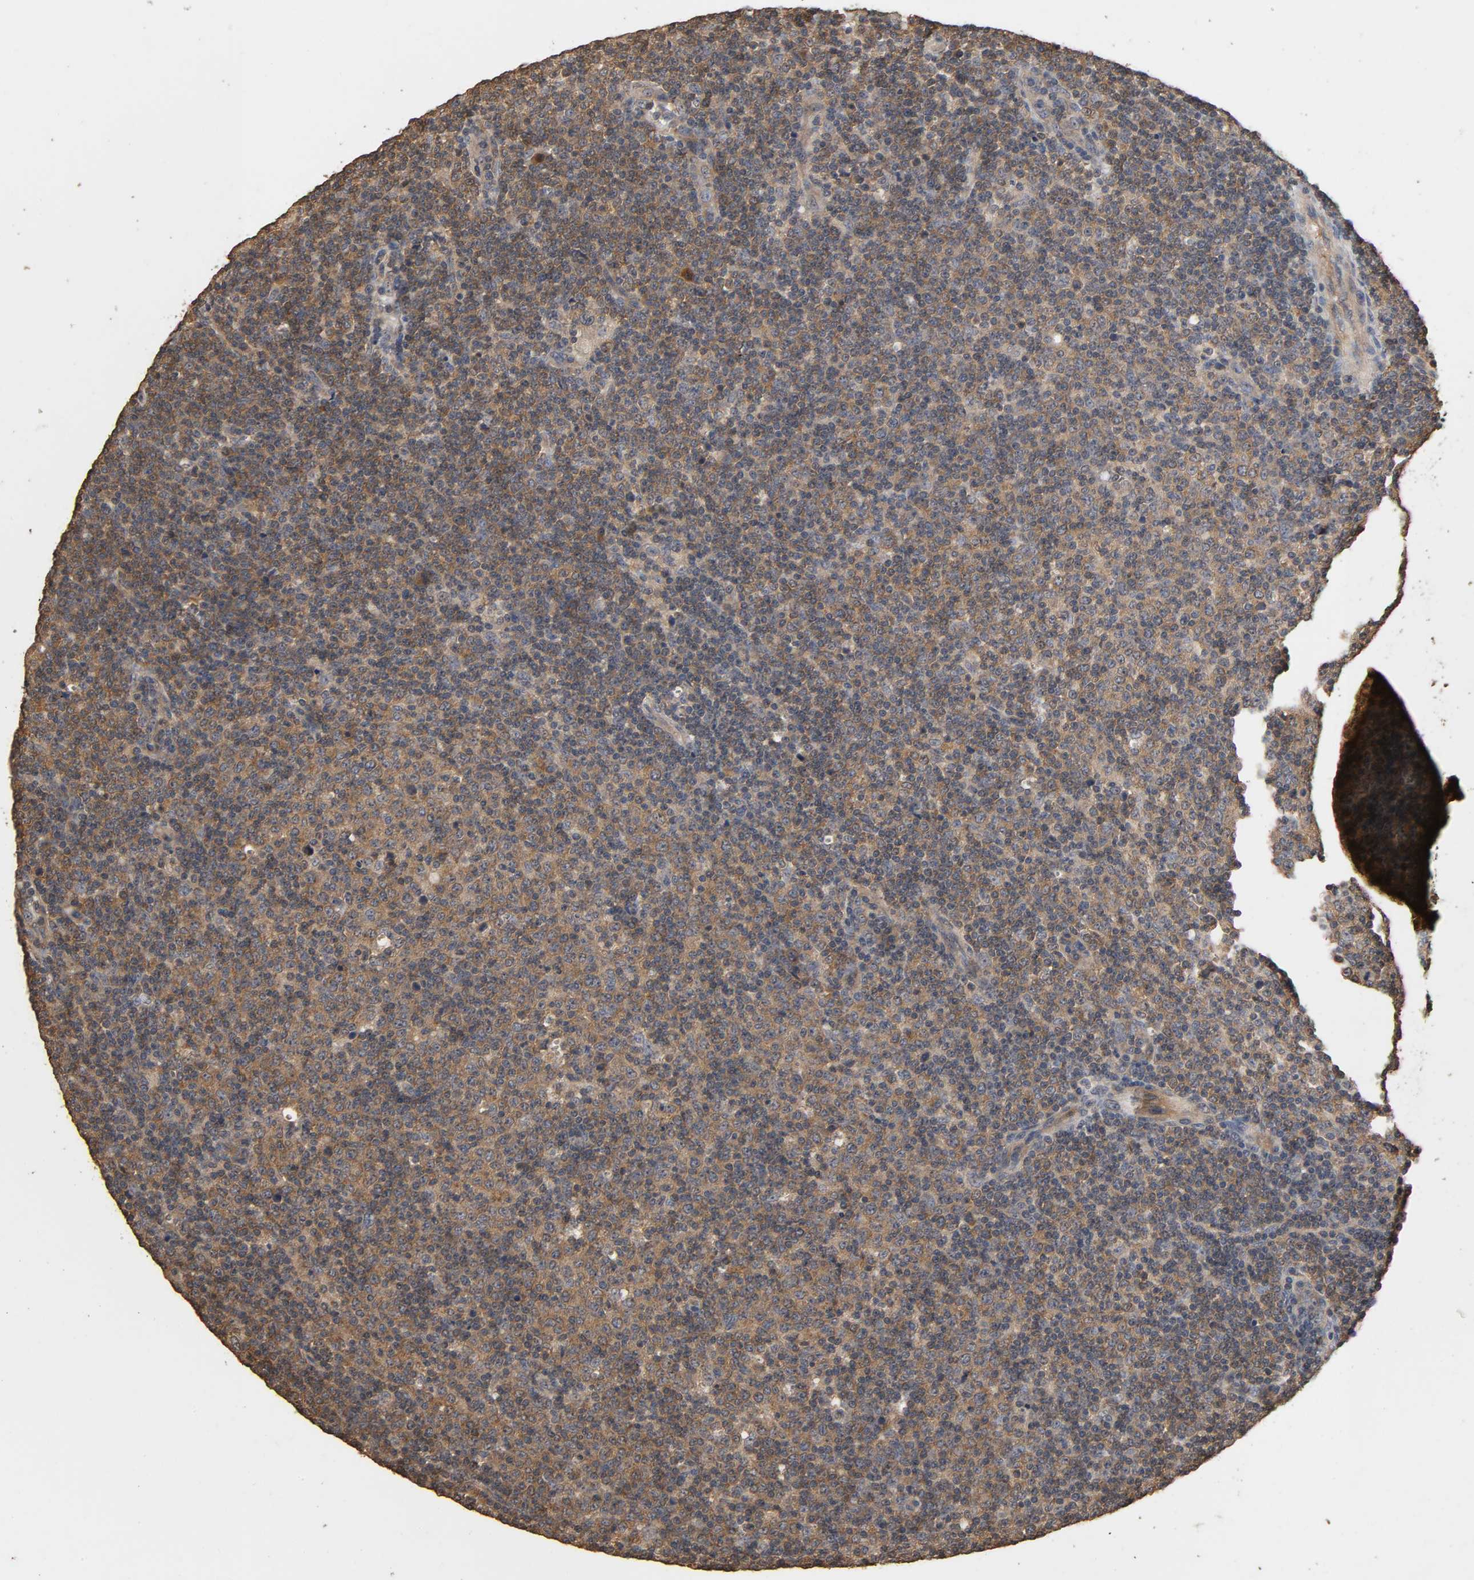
{"staining": {"intensity": "moderate", "quantity": ">75%", "location": "cytoplasmic/membranous"}, "tissue": "lymphoma", "cell_type": "Tumor cells", "image_type": "cancer", "snomed": [{"axis": "morphology", "description": "Malignant lymphoma, non-Hodgkin's type, Low grade"}, {"axis": "topography", "description": "Lymph node"}], "caption": "Malignant lymphoma, non-Hodgkin's type (low-grade) stained with immunohistochemistry exhibits moderate cytoplasmic/membranous positivity in about >75% of tumor cells. (DAB (3,3'-diaminobenzidine) IHC with brightfield microscopy, high magnification).", "gene": "ARHGEF7", "patient": {"sex": "male", "age": 70}}